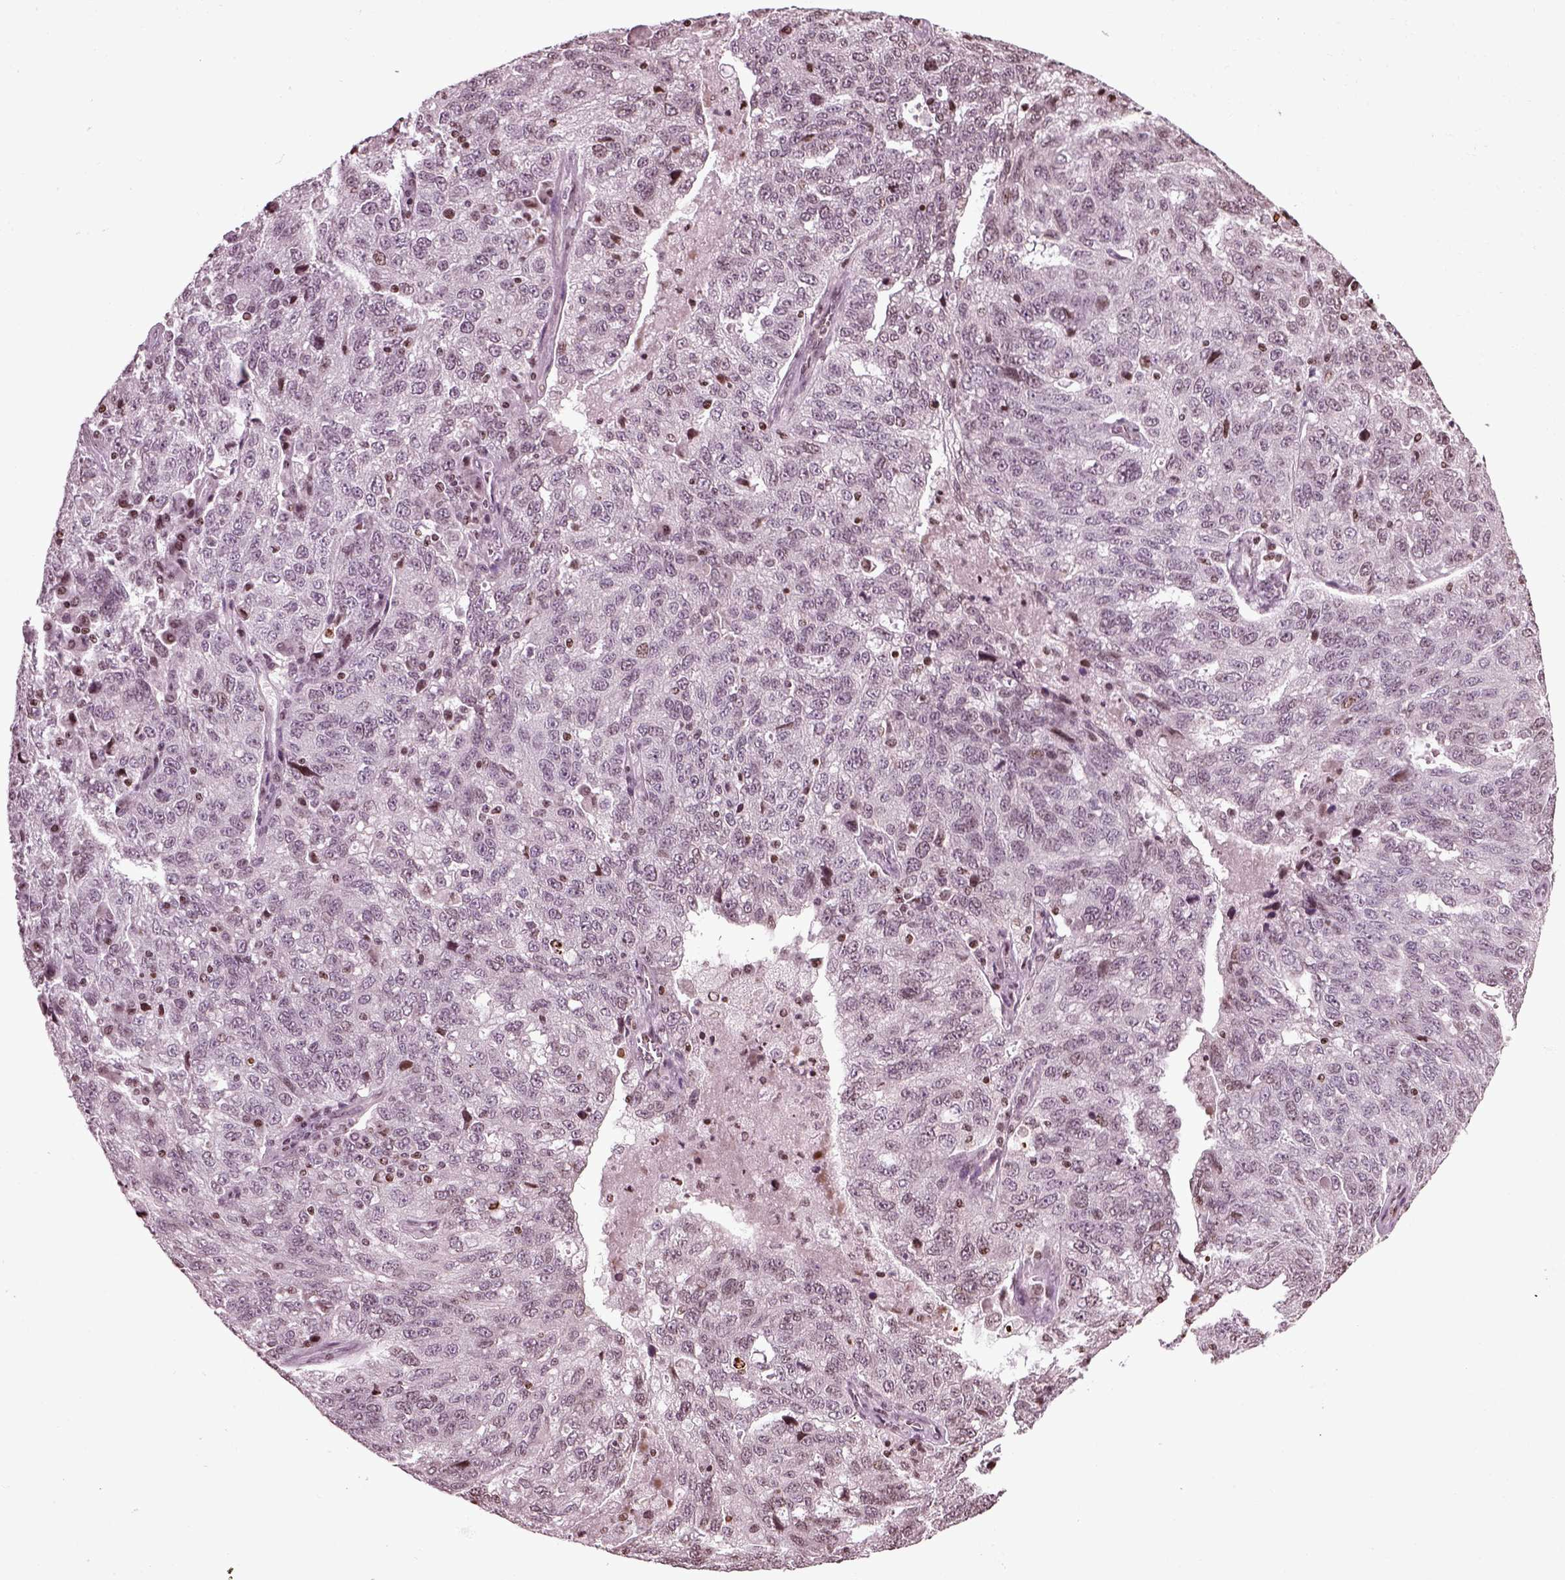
{"staining": {"intensity": "negative", "quantity": "none", "location": "none"}, "tissue": "ovarian cancer", "cell_type": "Tumor cells", "image_type": "cancer", "snomed": [{"axis": "morphology", "description": "Cystadenocarcinoma, serous, NOS"}, {"axis": "topography", "description": "Ovary"}], "caption": "Ovarian cancer was stained to show a protein in brown. There is no significant expression in tumor cells.", "gene": "HEYL", "patient": {"sex": "female", "age": 71}}